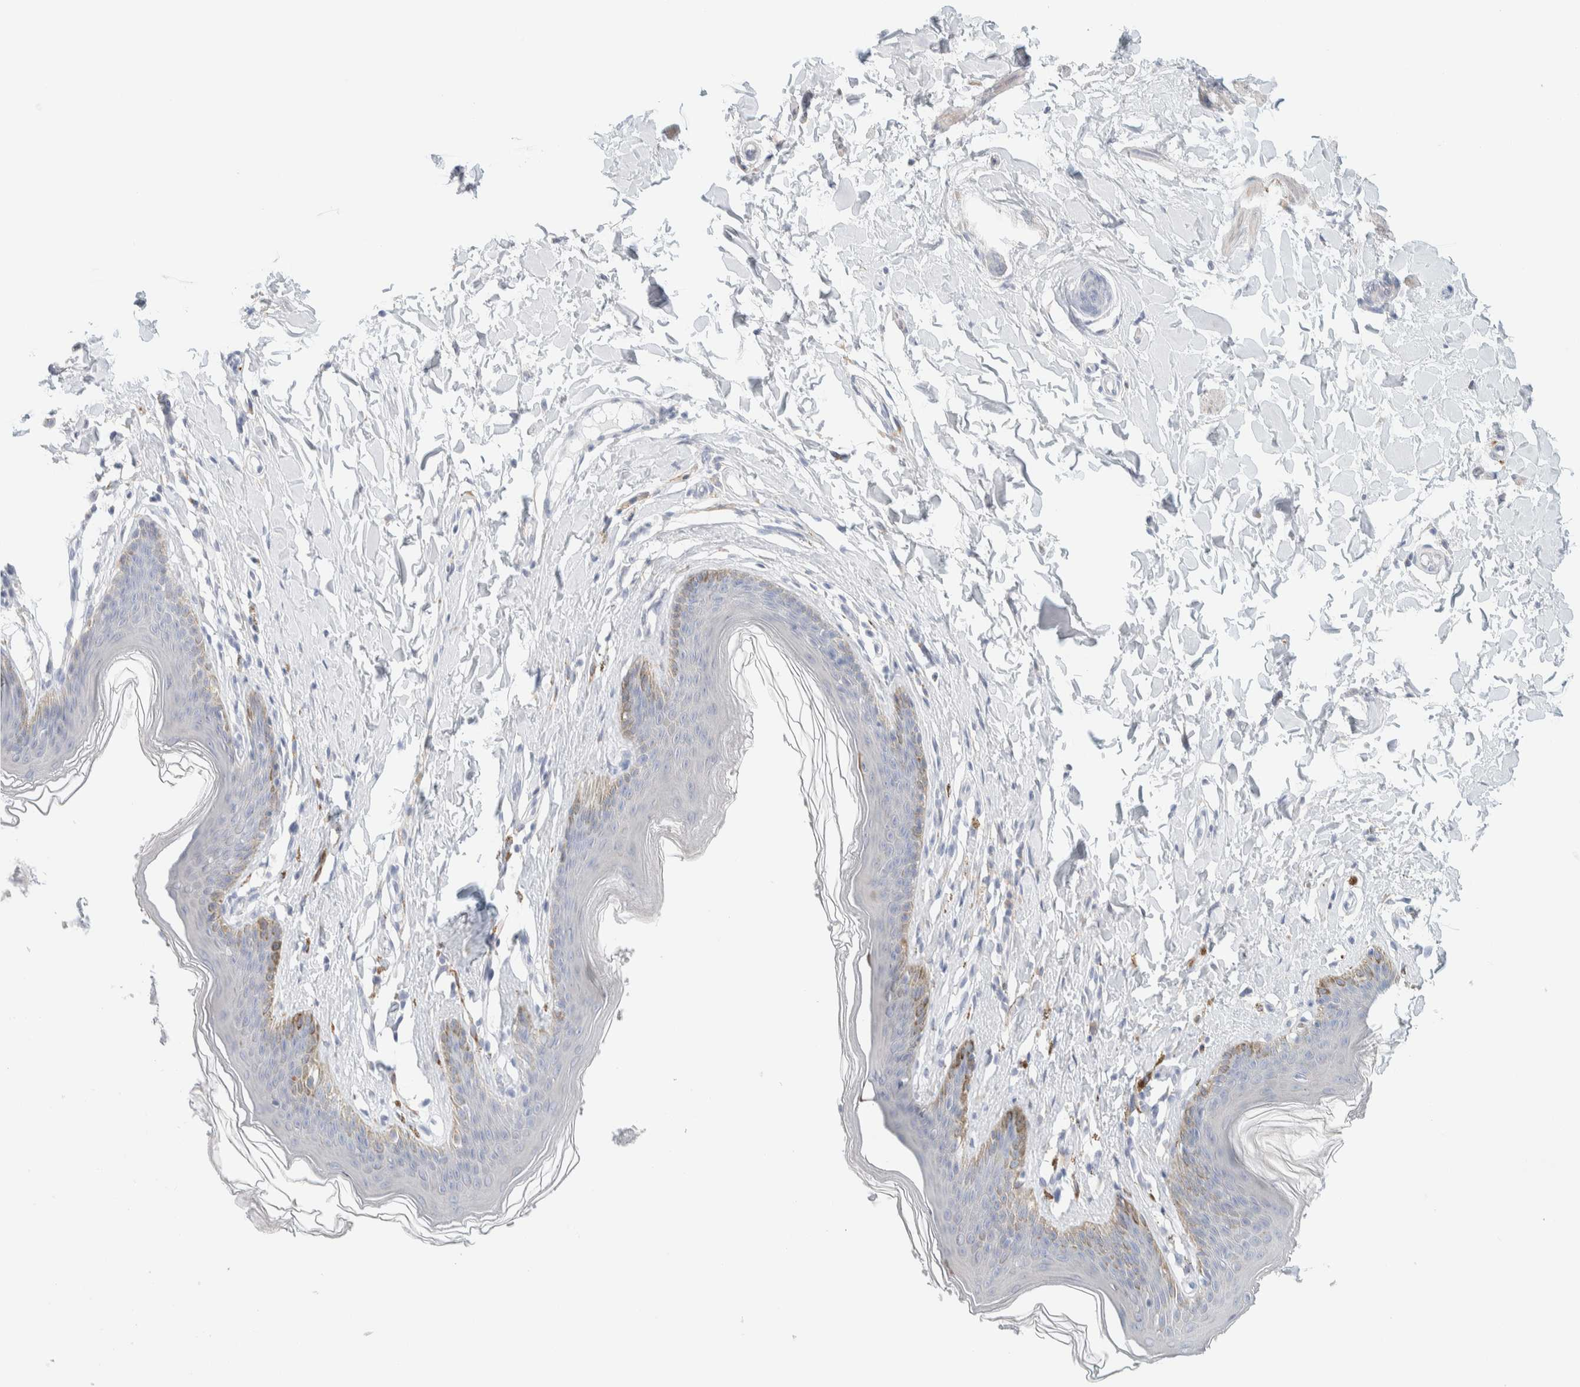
{"staining": {"intensity": "moderate", "quantity": "<25%", "location": "cytoplasmic/membranous"}, "tissue": "skin", "cell_type": "Epidermal cells", "image_type": "normal", "snomed": [{"axis": "morphology", "description": "Normal tissue, NOS"}, {"axis": "topography", "description": "Vulva"}], "caption": "IHC photomicrograph of unremarkable human skin stained for a protein (brown), which reveals low levels of moderate cytoplasmic/membranous expression in about <25% of epidermal cells.", "gene": "ATCAY", "patient": {"sex": "female", "age": 66}}